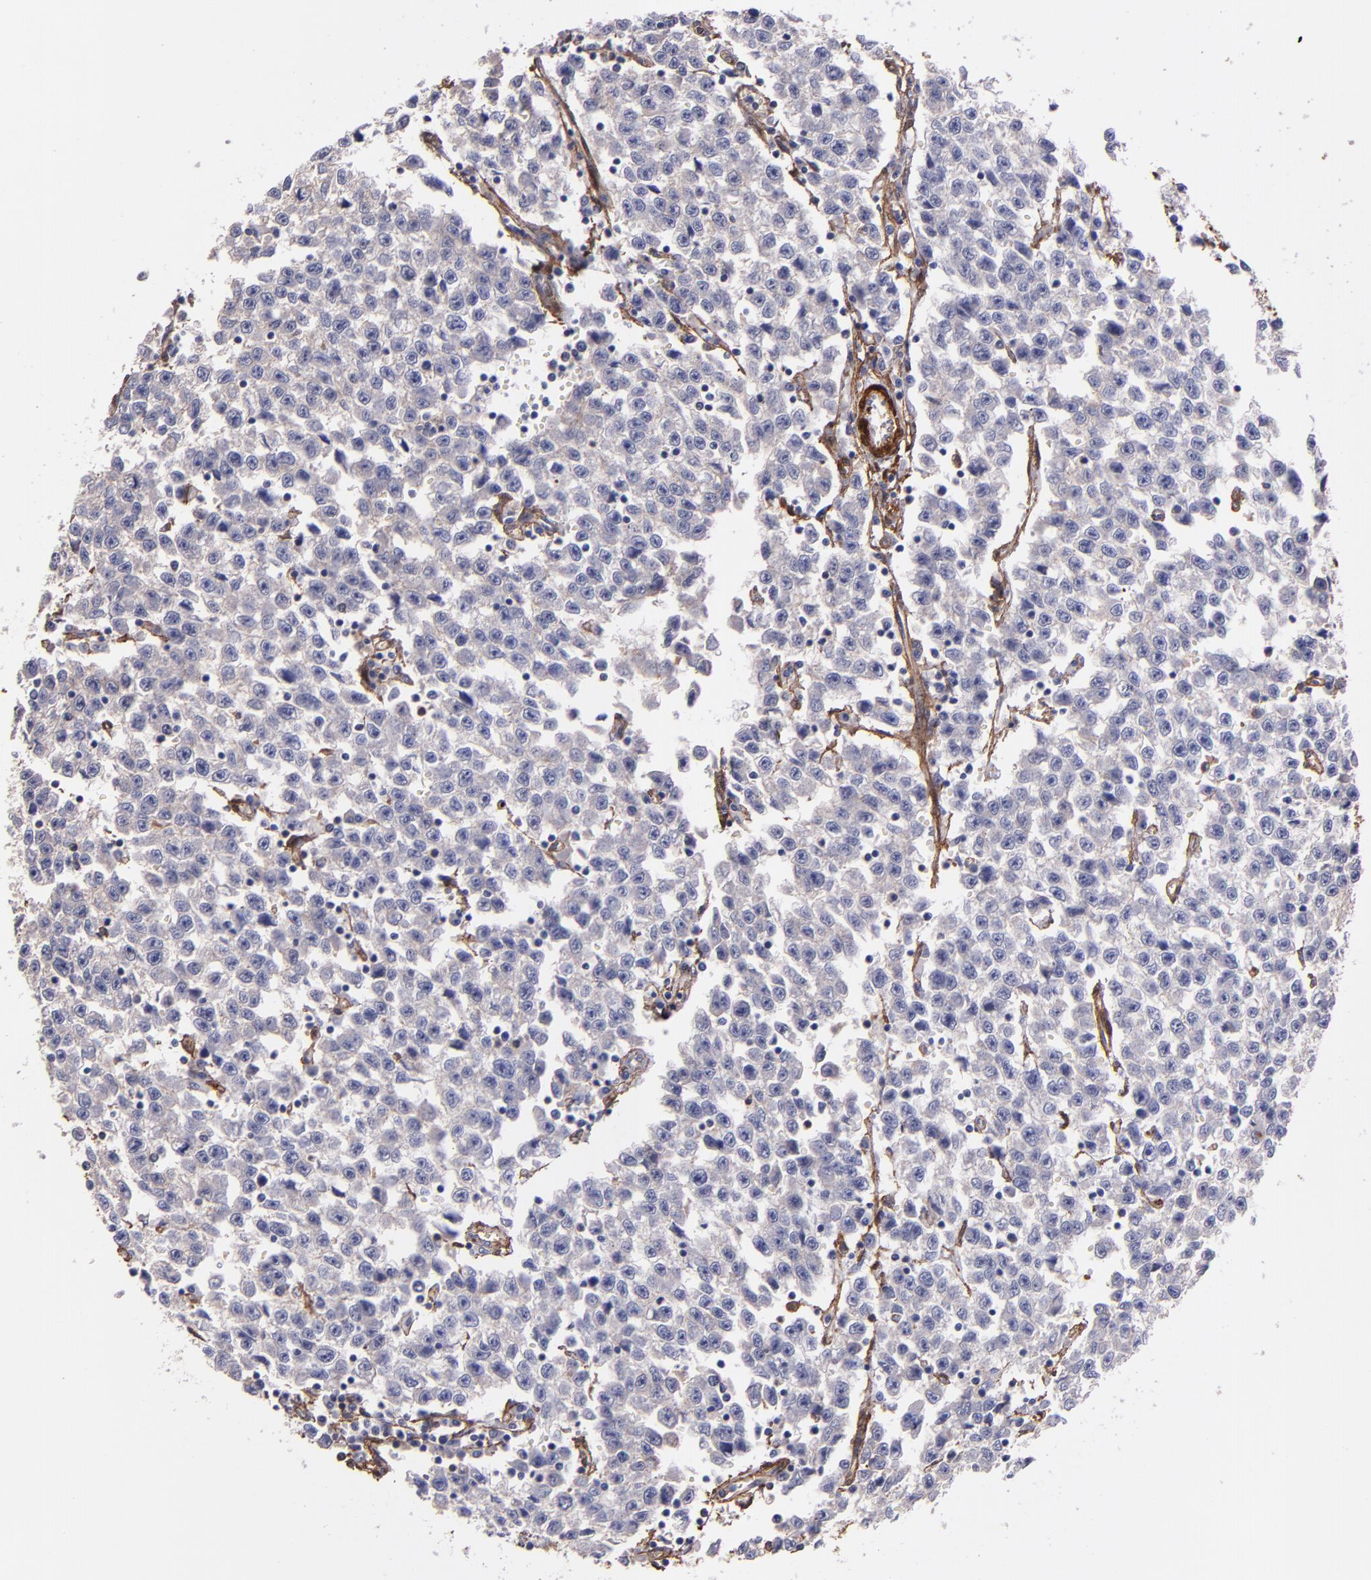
{"staining": {"intensity": "weak", "quantity": "<25%", "location": "cytoplasmic/membranous"}, "tissue": "testis cancer", "cell_type": "Tumor cells", "image_type": "cancer", "snomed": [{"axis": "morphology", "description": "Seminoma, NOS"}, {"axis": "topography", "description": "Testis"}], "caption": "Immunohistochemical staining of testis cancer reveals no significant staining in tumor cells.", "gene": "VCL", "patient": {"sex": "male", "age": 35}}